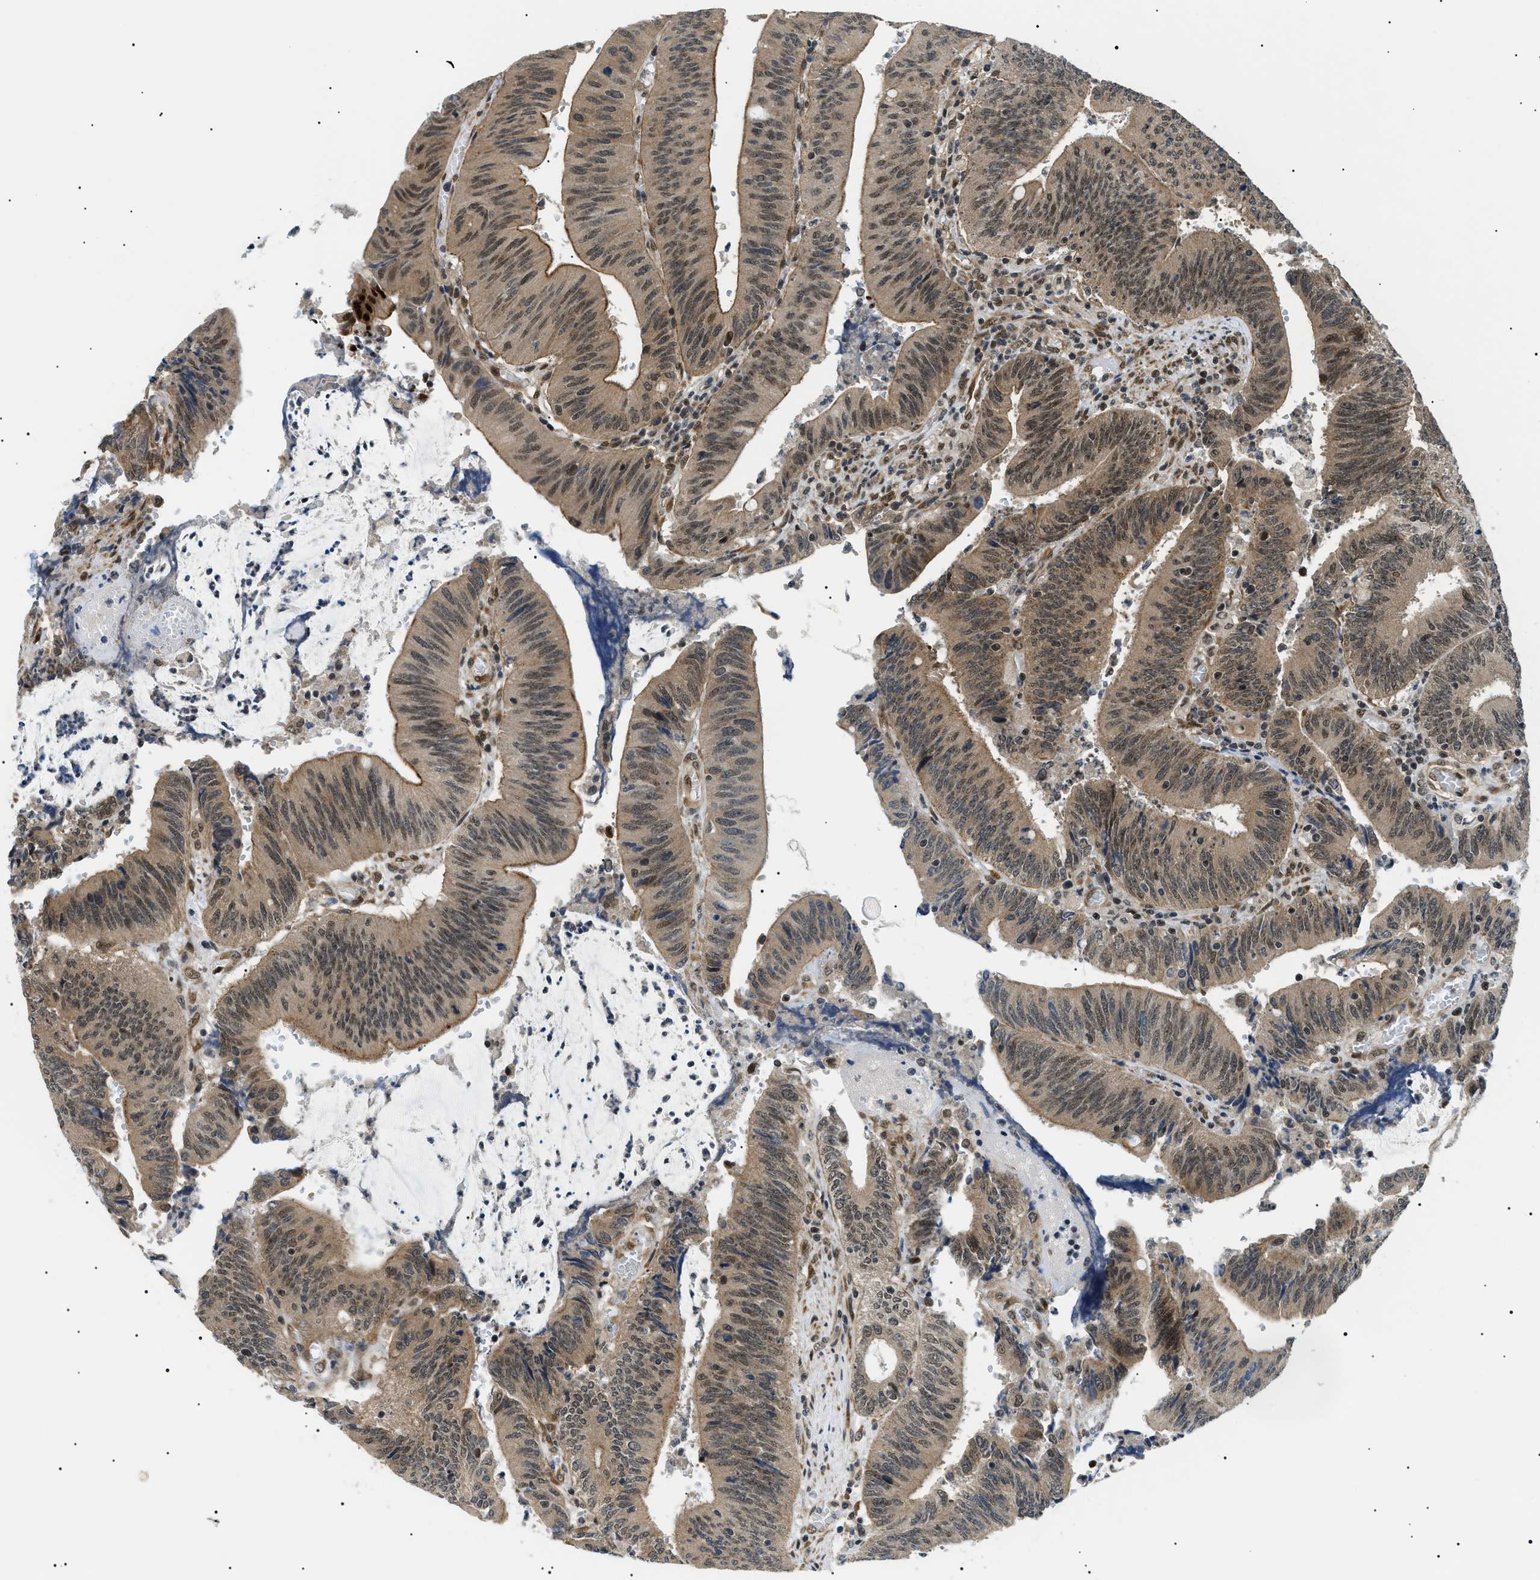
{"staining": {"intensity": "moderate", "quantity": ">75%", "location": "cytoplasmic/membranous,nuclear"}, "tissue": "colorectal cancer", "cell_type": "Tumor cells", "image_type": "cancer", "snomed": [{"axis": "morphology", "description": "Normal tissue, NOS"}, {"axis": "morphology", "description": "Adenocarcinoma, NOS"}, {"axis": "topography", "description": "Rectum"}], "caption": "Immunohistochemical staining of human adenocarcinoma (colorectal) reveals medium levels of moderate cytoplasmic/membranous and nuclear positivity in about >75% of tumor cells.", "gene": "CWC25", "patient": {"sex": "female", "age": 66}}